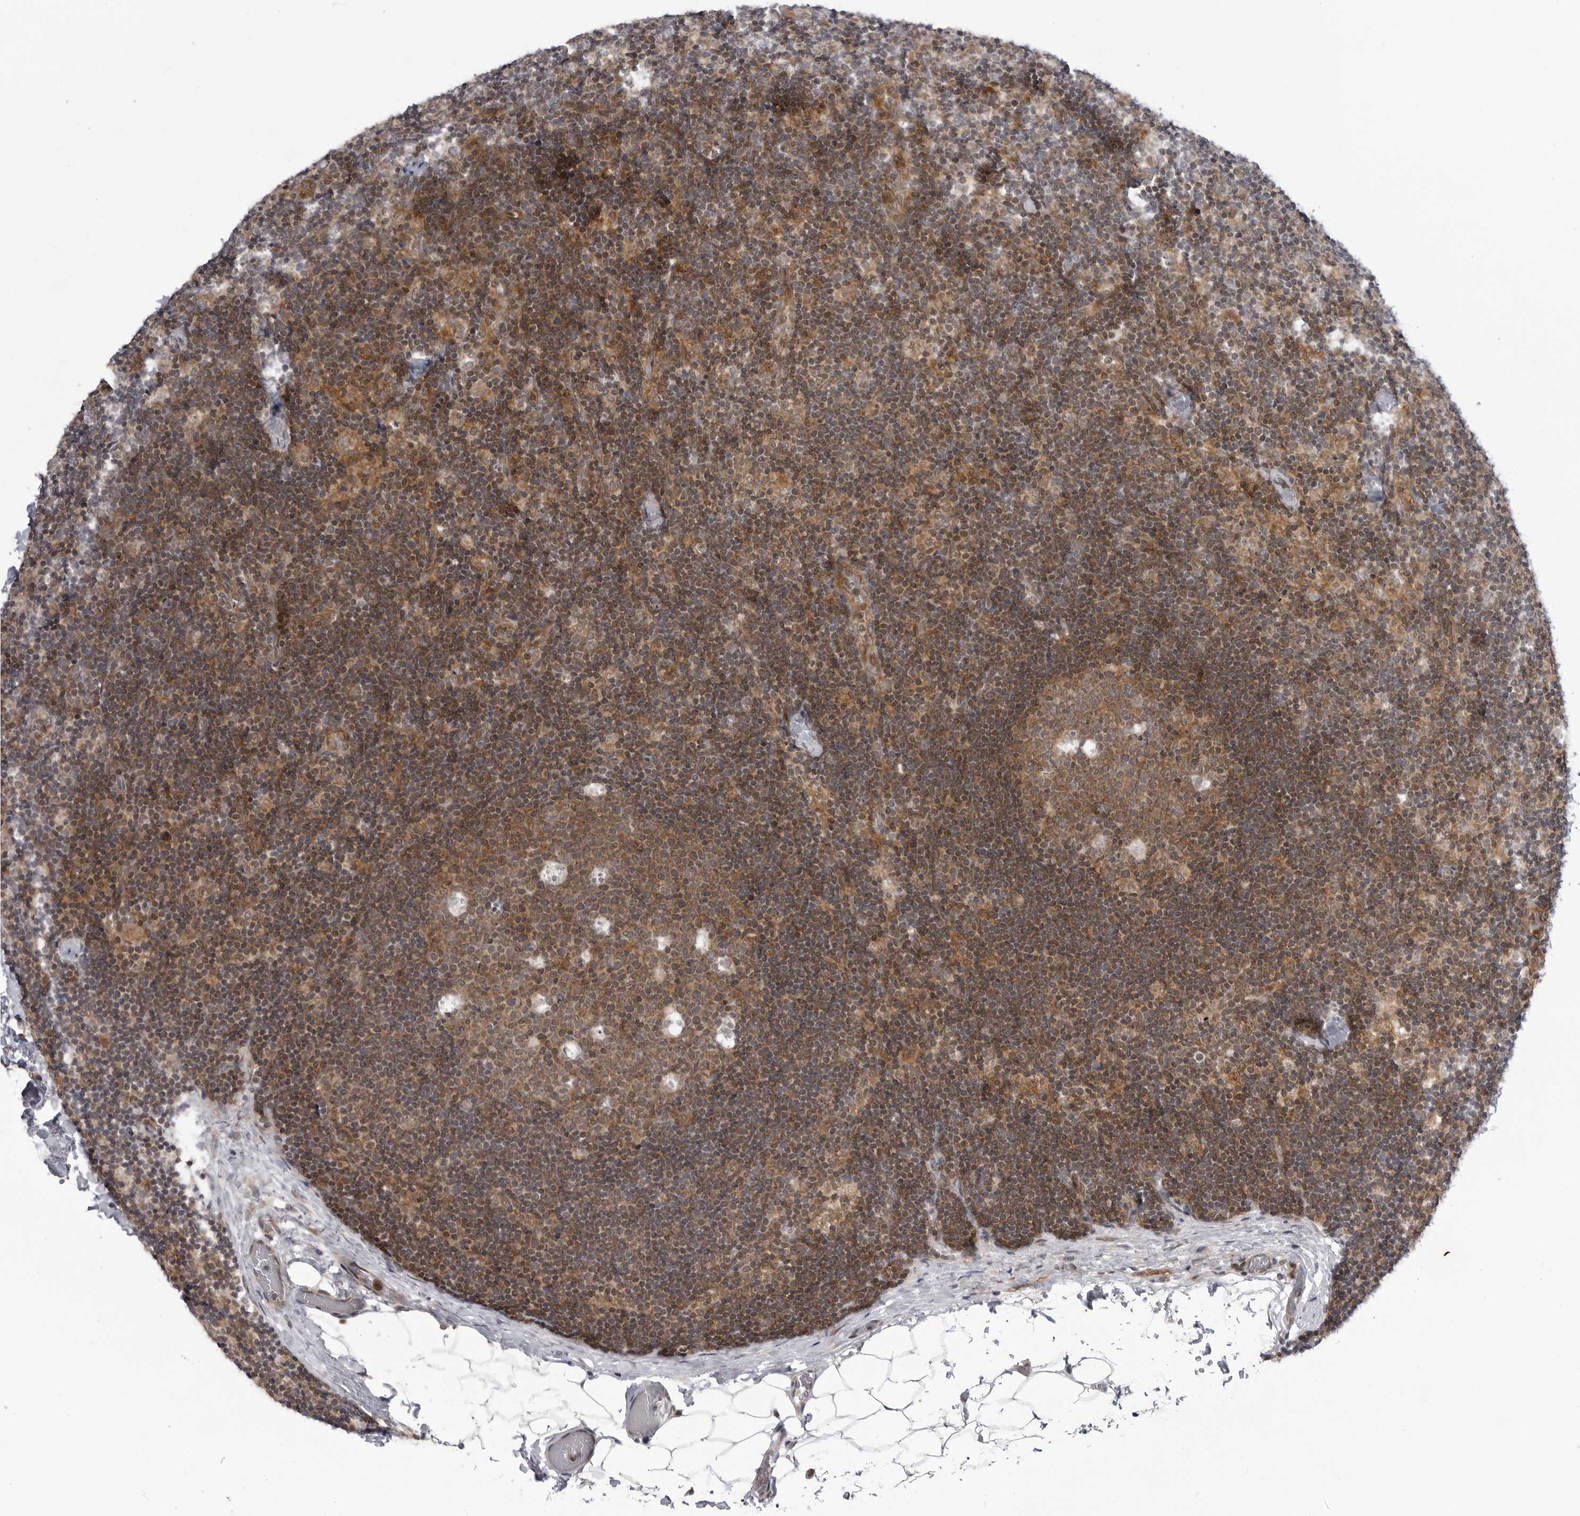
{"staining": {"intensity": "moderate", "quantity": ">75%", "location": "cytoplasmic/membranous"}, "tissue": "lymph node", "cell_type": "Germinal center cells", "image_type": "normal", "snomed": [{"axis": "morphology", "description": "Normal tissue, NOS"}, {"axis": "topography", "description": "Lymph node"}], "caption": "A medium amount of moderate cytoplasmic/membranous staining is appreciated in about >75% of germinal center cells in normal lymph node.", "gene": "ADAMTS5", "patient": {"sex": "female", "age": 22}}